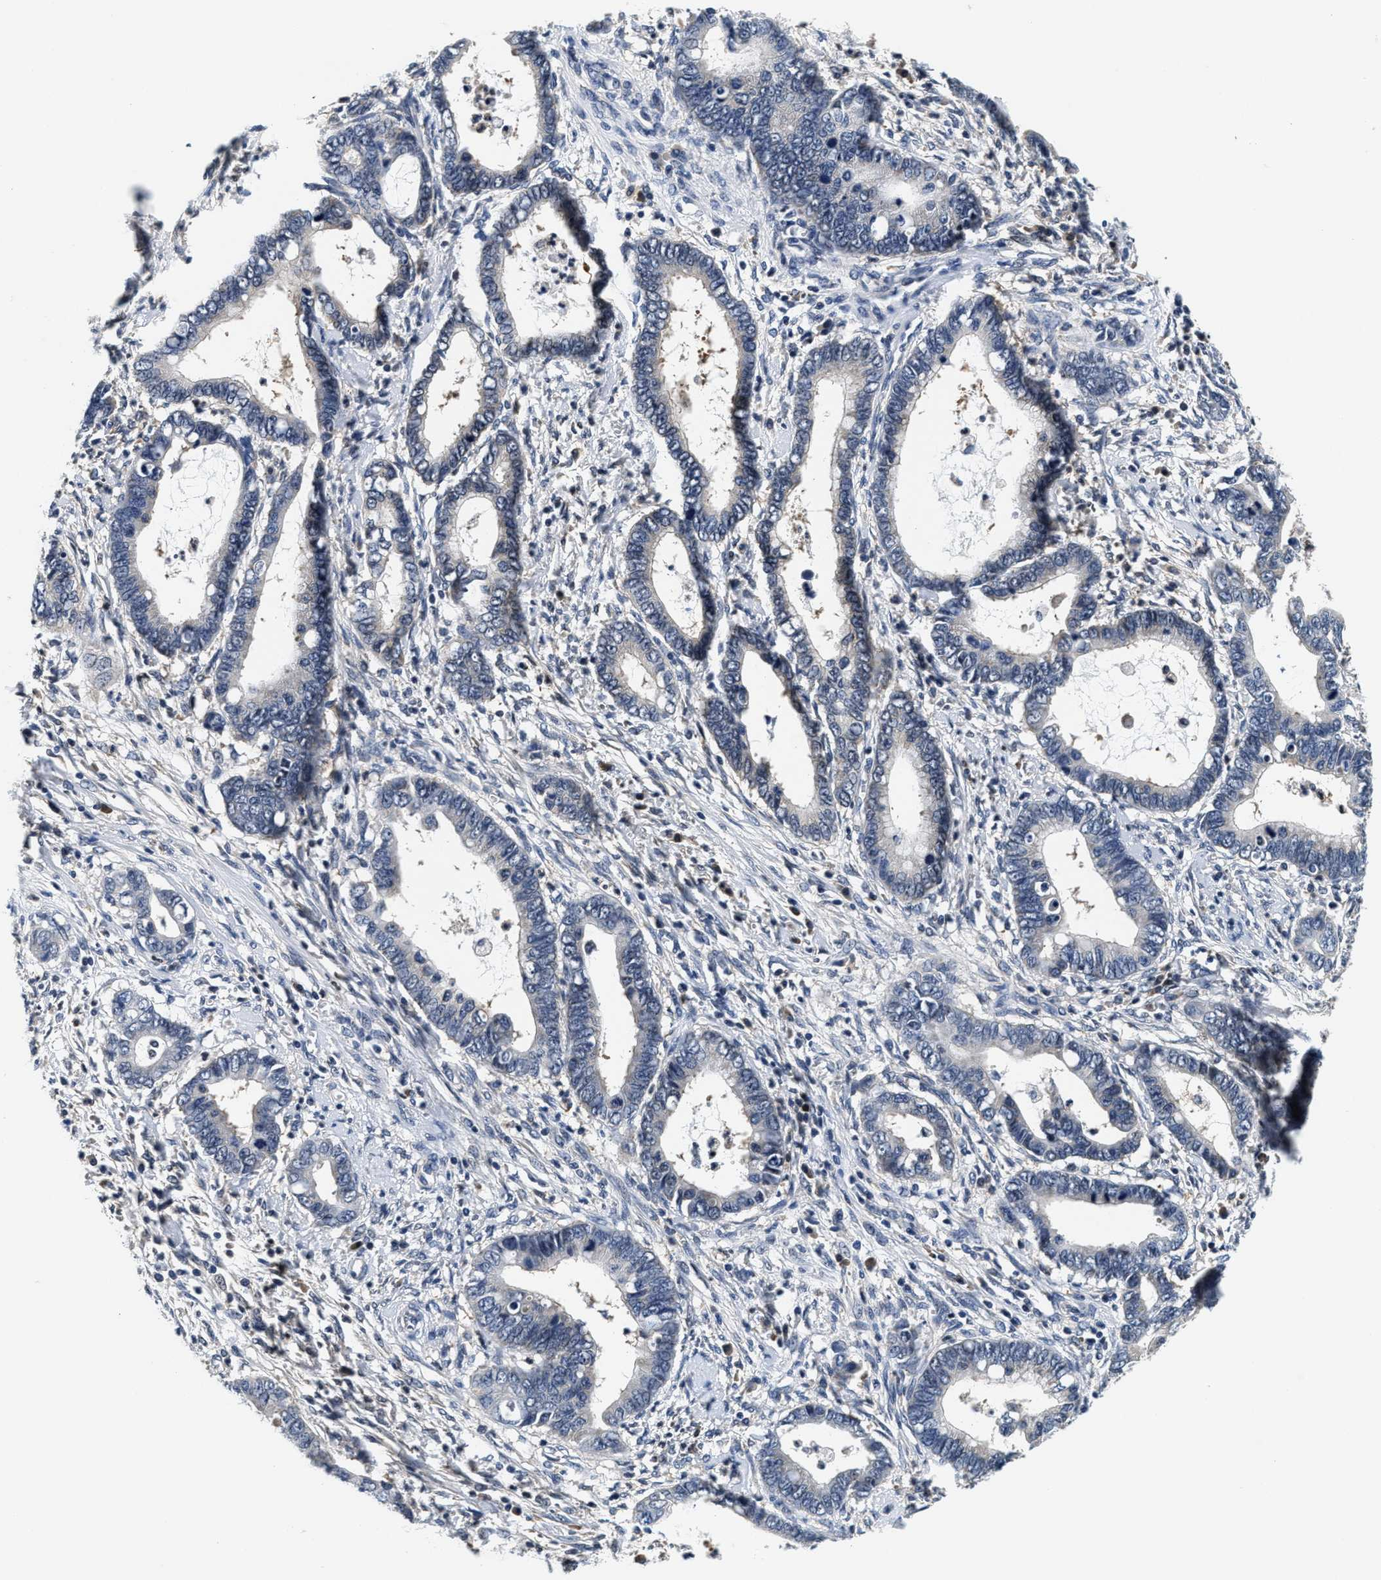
{"staining": {"intensity": "negative", "quantity": "none", "location": "none"}, "tissue": "cervical cancer", "cell_type": "Tumor cells", "image_type": "cancer", "snomed": [{"axis": "morphology", "description": "Adenocarcinoma, NOS"}, {"axis": "topography", "description": "Cervix"}], "caption": "The image reveals no staining of tumor cells in cervical adenocarcinoma.", "gene": "PHPT1", "patient": {"sex": "female", "age": 44}}